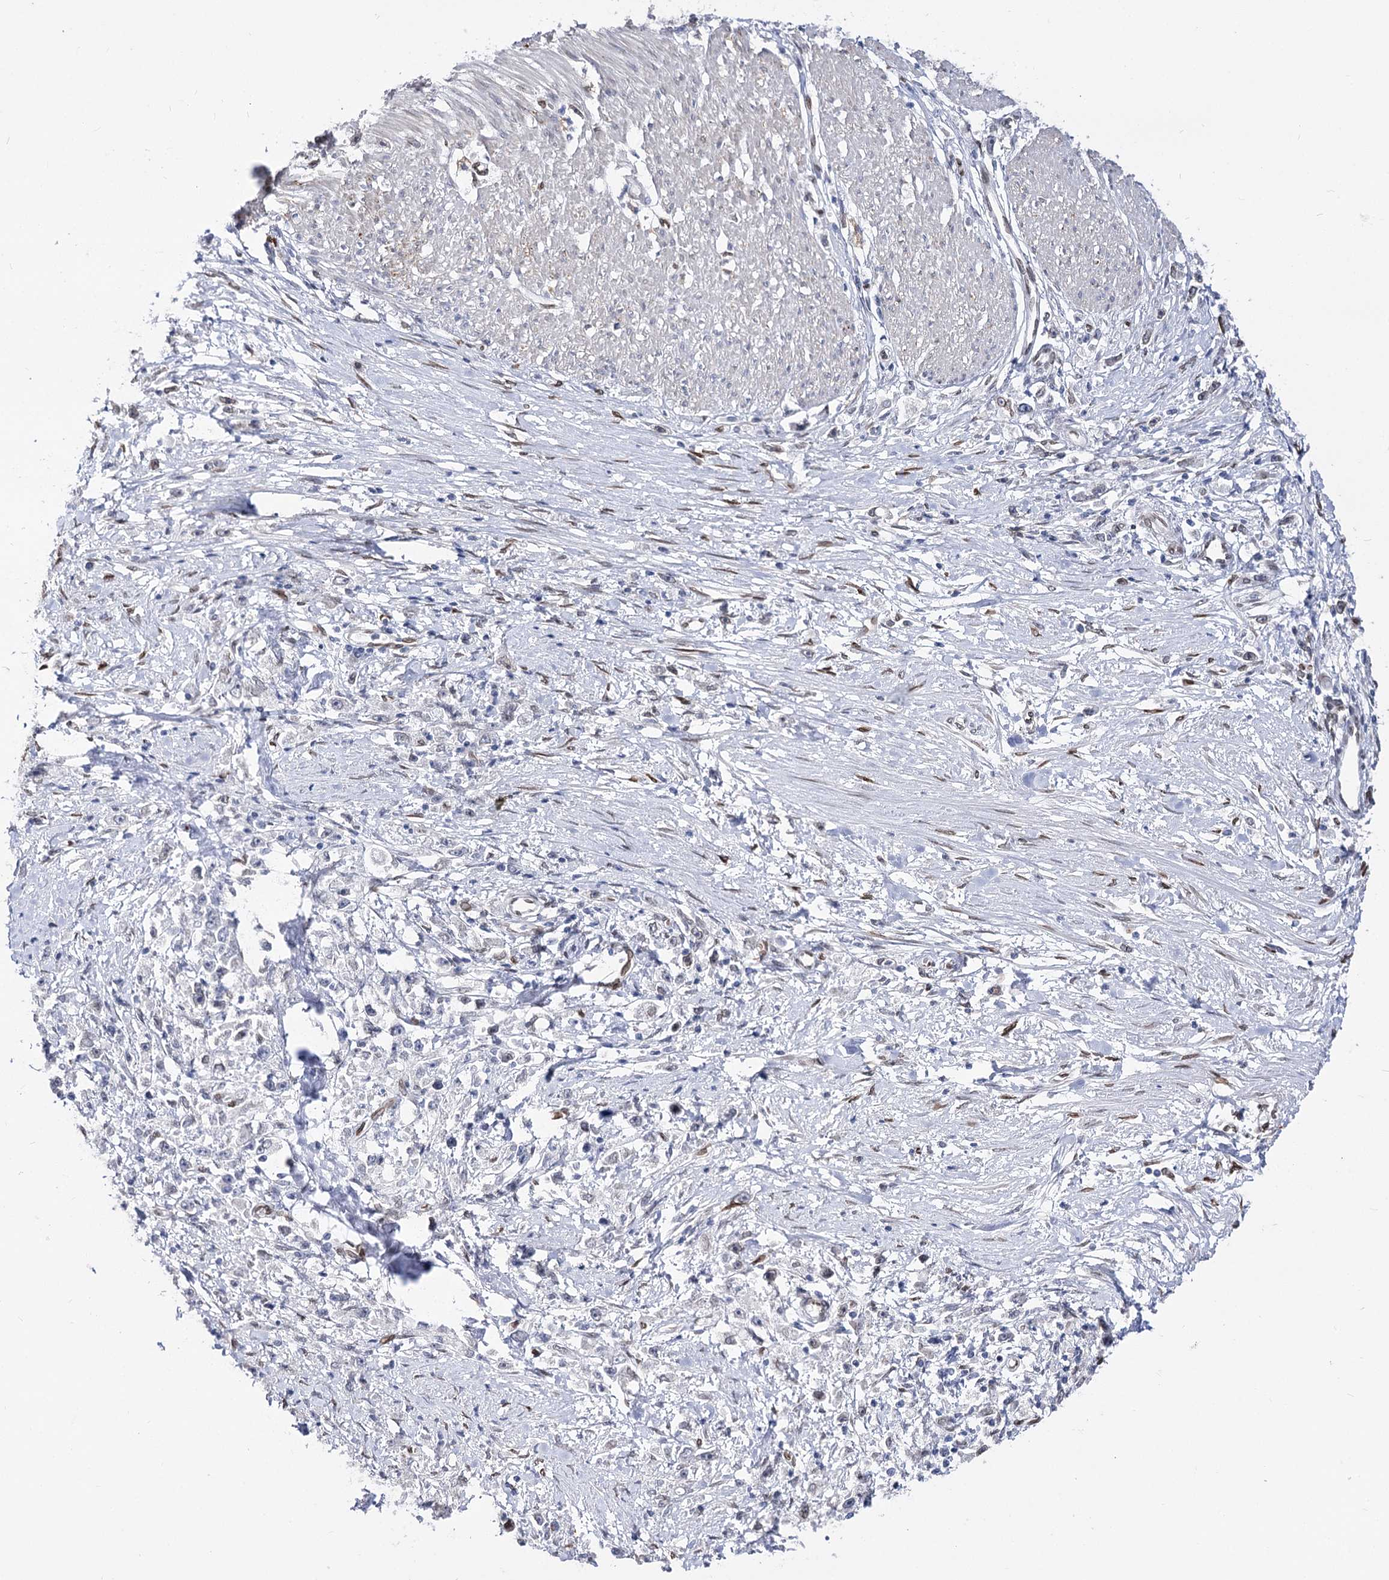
{"staining": {"intensity": "negative", "quantity": "none", "location": "none"}, "tissue": "stomach cancer", "cell_type": "Tumor cells", "image_type": "cancer", "snomed": [{"axis": "morphology", "description": "Adenocarcinoma, NOS"}, {"axis": "topography", "description": "Stomach"}], "caption": "Tumor cells are negative for protein expression in human stomach cancer (adenocarcinoma). (Stains: DAB (3,3'-diaminobenzidine) immunohistochemistry with hematoxylin counter stain, Microscopy: brightfield microscopy at high magnification).", "gene": "TMEM201", "patient": {"sex": "female", "age": 59}}